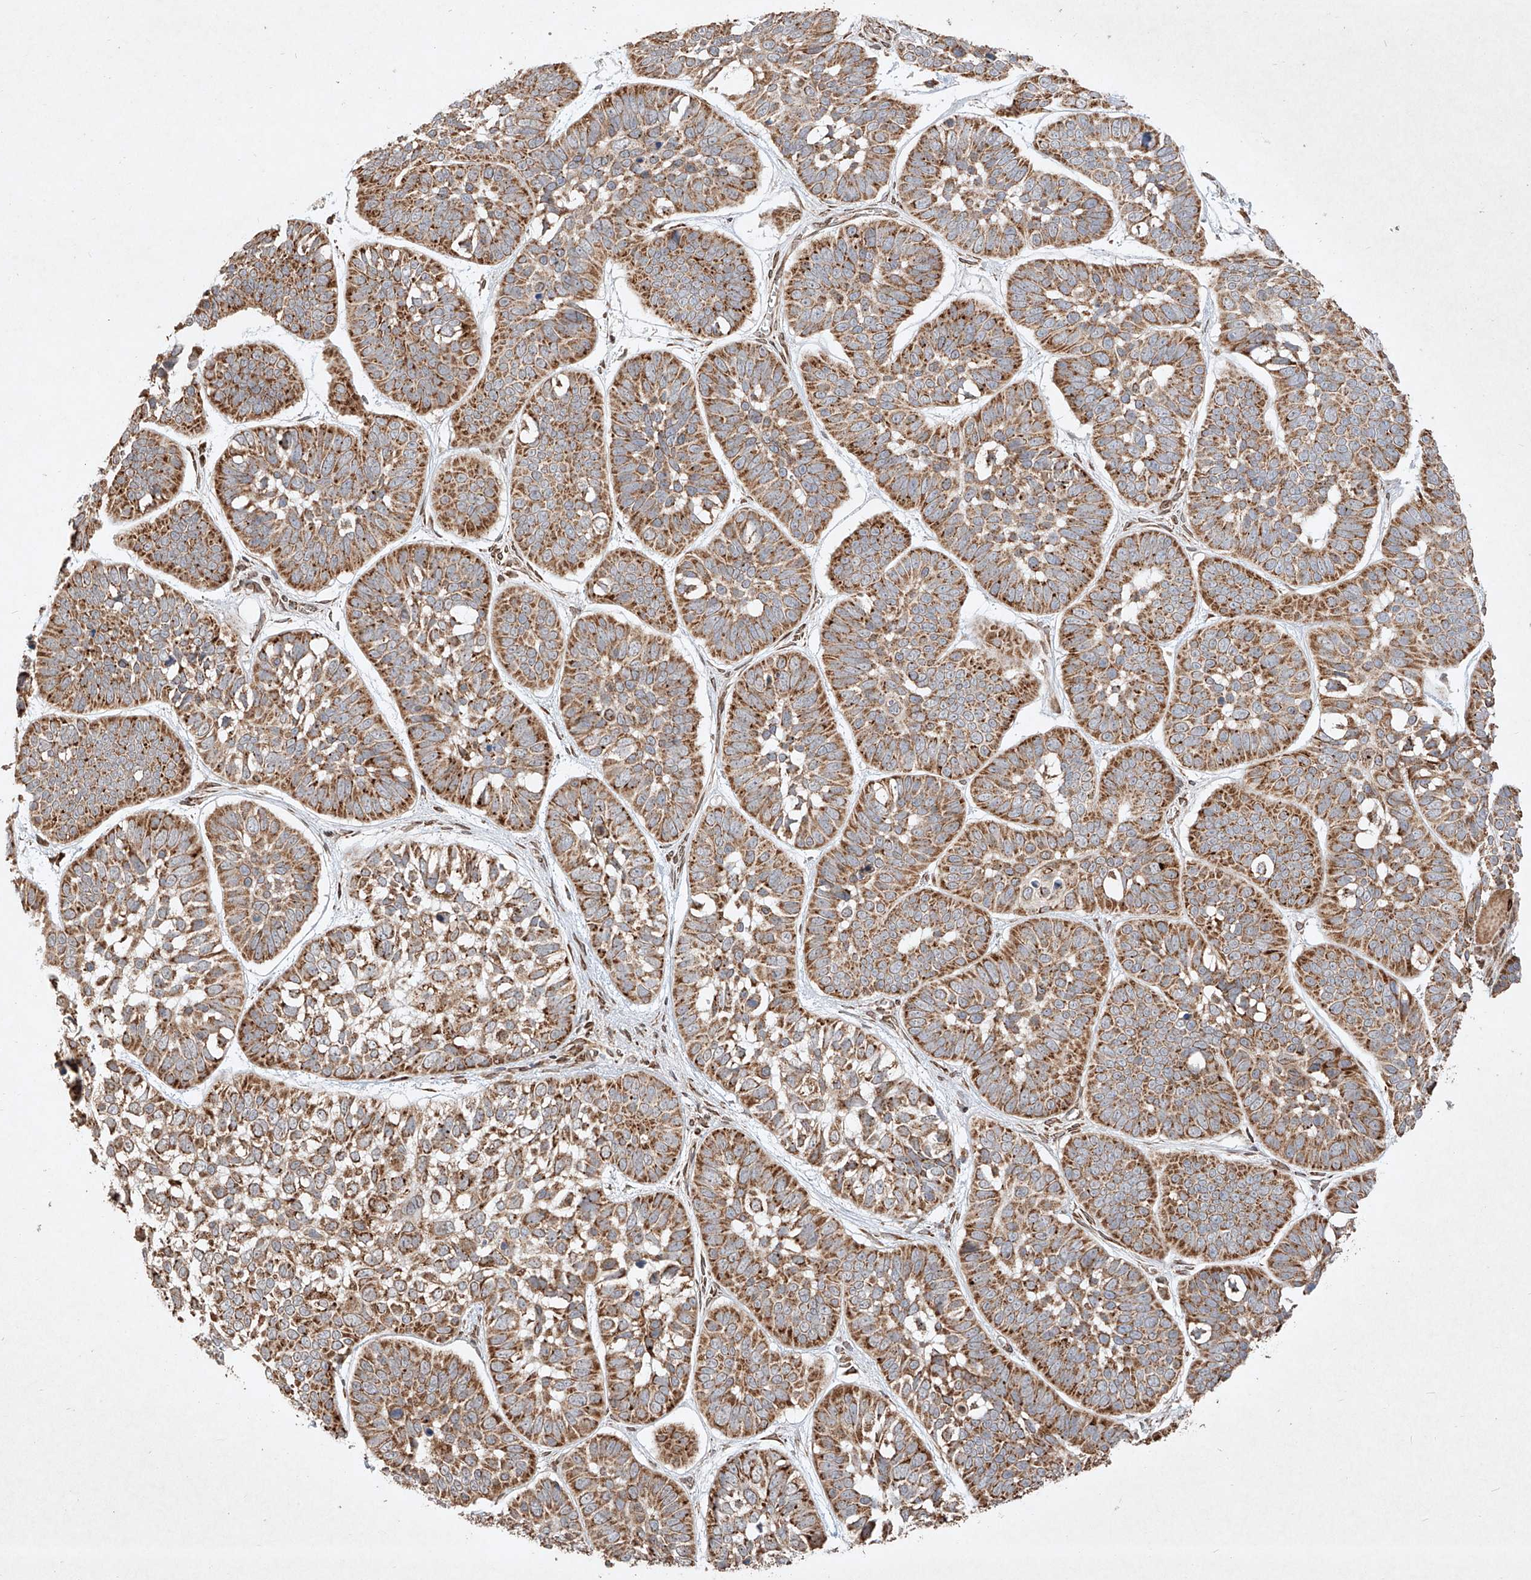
{"staining": {"intensity": "moderate", "quantity": ">75%", "location": "cytoplasmic/membranous"}, "tissue": "skin cancer", "cell_type": "Tumor cells", "image_type": "cancer", "snomed": [{"axis": "morphology", "description": "Basal cell carcinoma"}, {"axis": "topography", "description": "Skin"}], "caption": "Protein expression by immunohistochemistry displays moderate cytoplasmic/membranous positivity in approximately >75% of tumor cells in skin basal cell carcinoma.", "gene": "SEMA3B", "patient": {"sex": "male", "age": 62}}